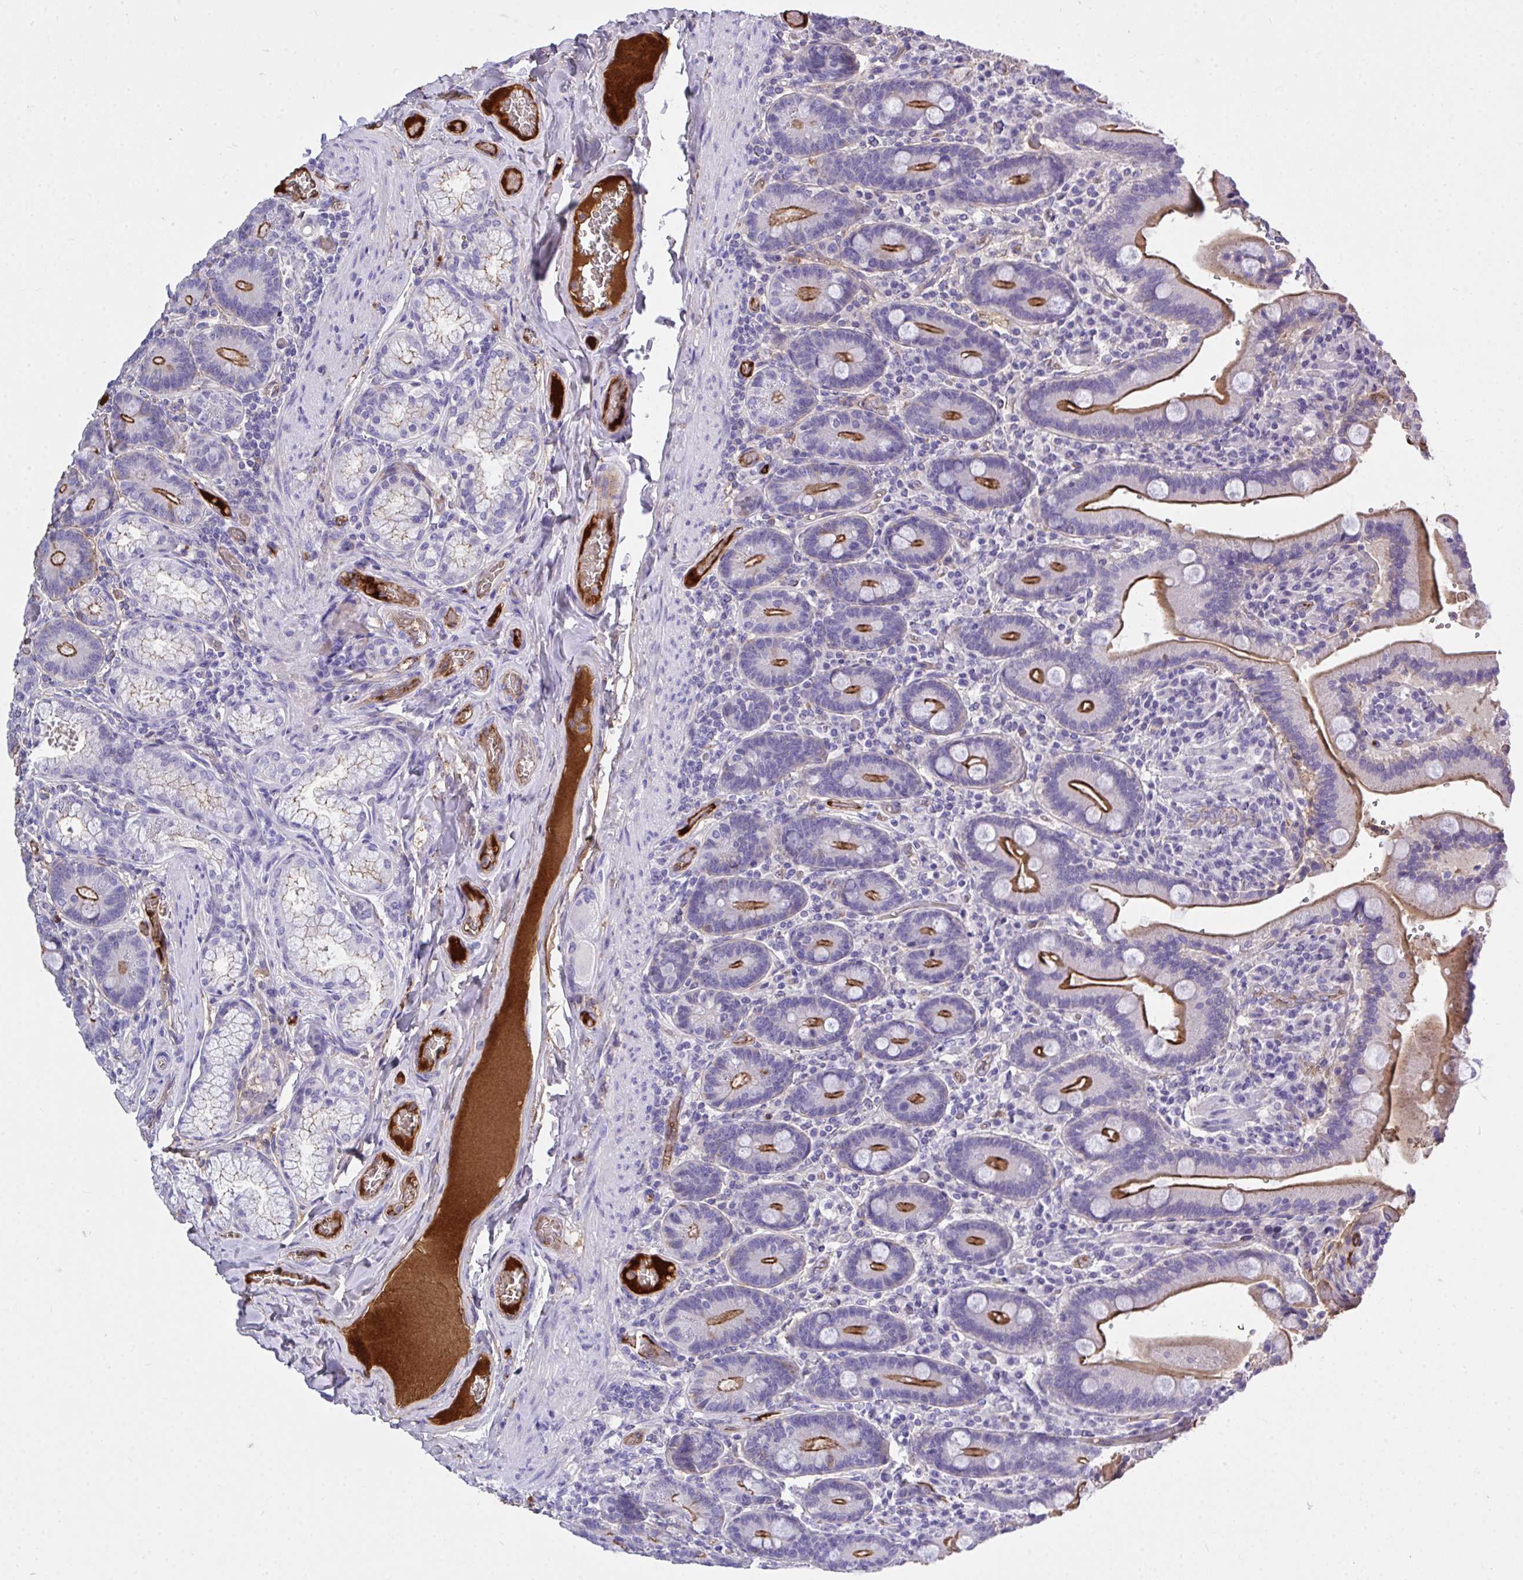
{"staining": {"intensity": "strong", "quantity": ">75%", "location": "cytoplasmic/membranous"}, "tissue": "duodenum", "cell_type": "Glandular cells", "image_type": "normal", "snomed": [{"axis": "morphology", "description": "Normal tissue, NOS"}, {"axis": "topography", "description": "Duodenum"}], "caption": "Protein staining exhibits strong cytoplasmic/membranous positivity in approximately >75% of glandular cells in unremarkable duodenum. (IHC, brightfield microscopy, high magnification).", "gene": "ZNF813", "patient": {"sex": "female", "age": 62}}